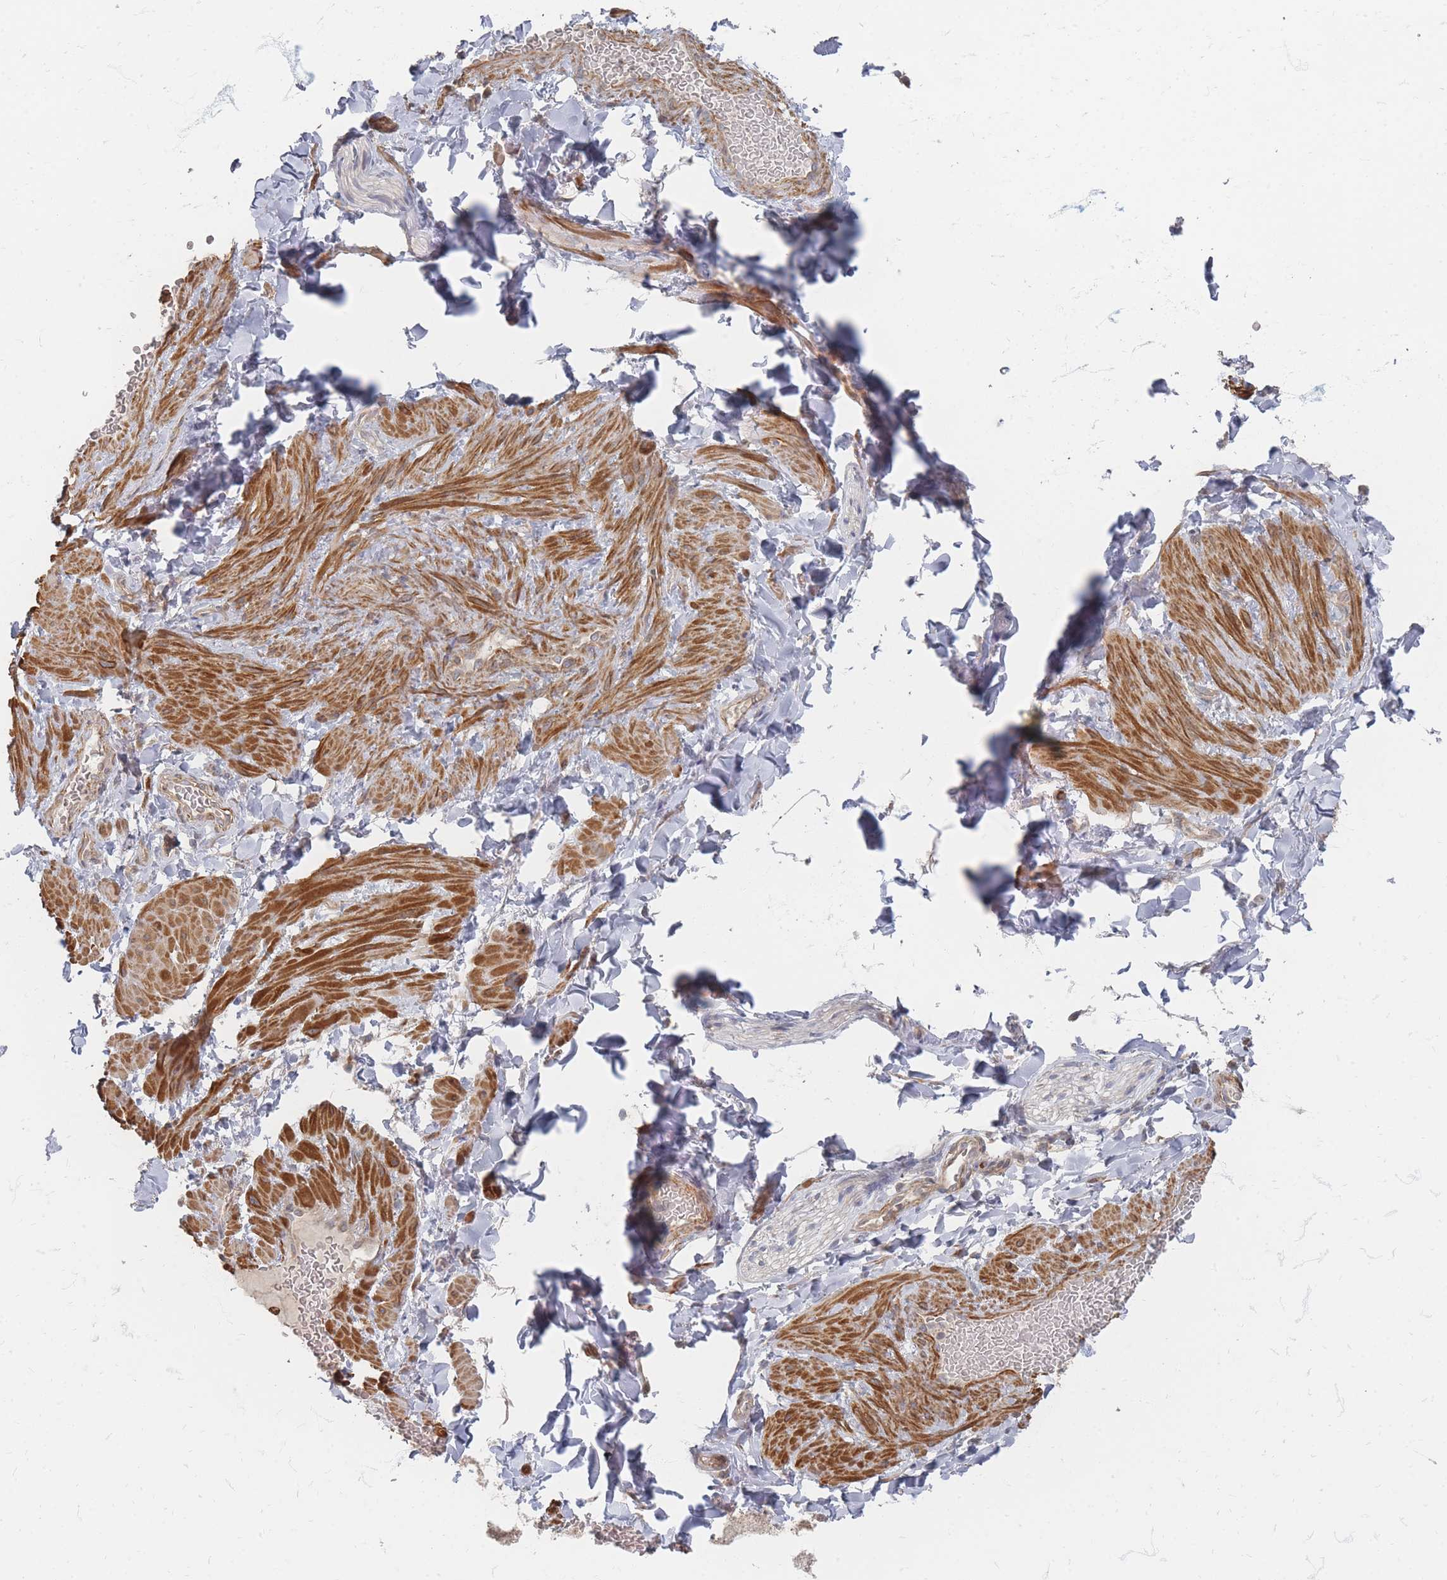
{"staining": {"intensity": "negative", "quantity": "none", "location": "none"}, "tissue": "adipose tissue", "cell_type": "Adipocytes", "image_type": "normal", "snomed": [{"axis": "morphology", "description": "Normal tissue, NOS"}, {"axis": "topography", "description": "Soft tissue"}, {"axis": "topography", "description": "Vascular tissue"}], "caption": "There is no significant staining in adipocytes of adipose tissue. (DAB IHC, high magnification).", "gene": "GLE1", "patient": {"sex": "male", "age": 54}}